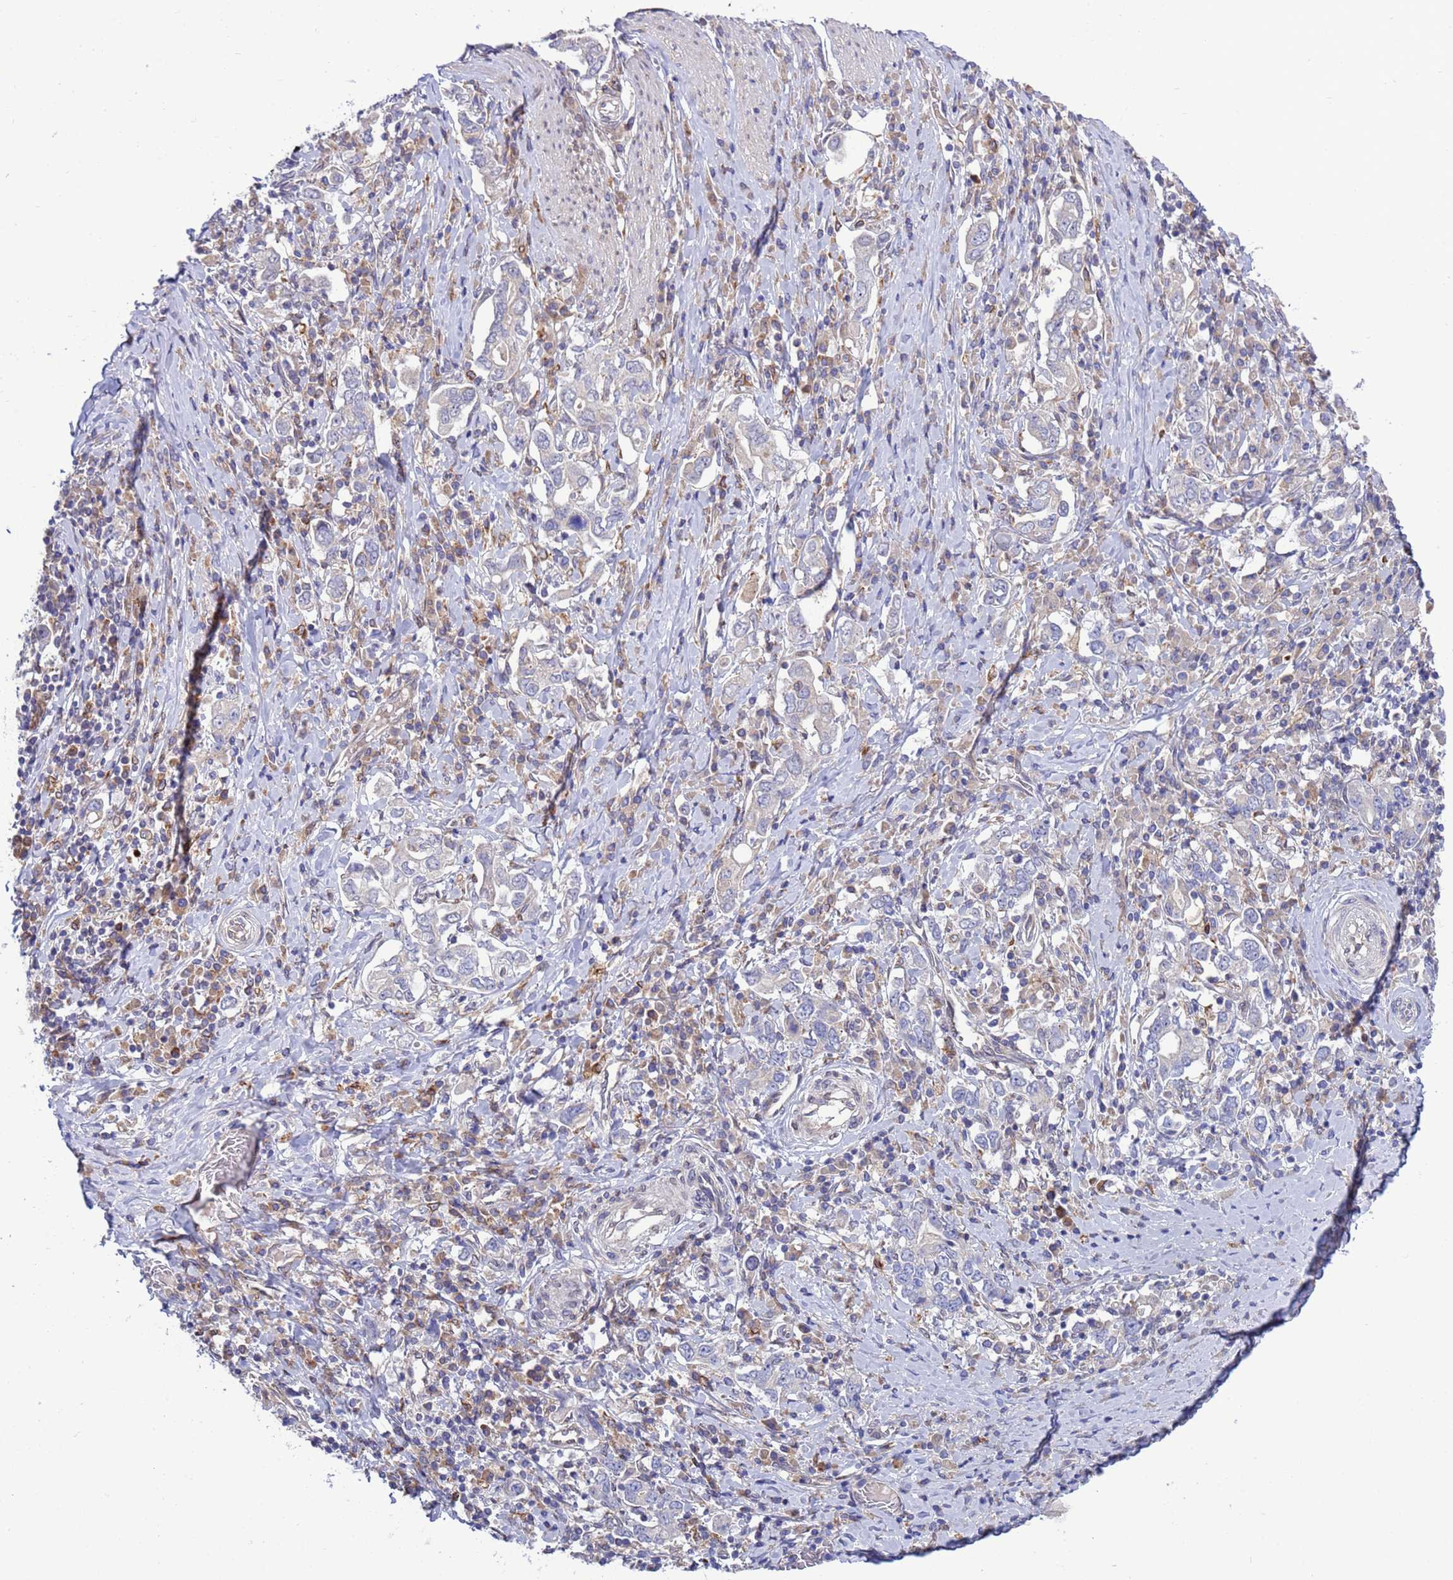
{"staining": {"intensity": "negative", "quantity": "none", "location": "none"}, "tissue": "stomach cancer", "cell_type": "Tumor cells", "image_type": "cancer", "snomed": [{"axis": "morphology", "description": "Adenocarcinoma, NOS"}, {"axis": "topography", "description": "Stomach, upper"}, {"axis": "topography", "description": "Stomach"}], "caption": "Micrograph shows no significant protein positivity in tumor cells of stomach adenocarcinoma.", "gene": "RAPGEF4", "patient": {"sex": "male", "age": 62}}